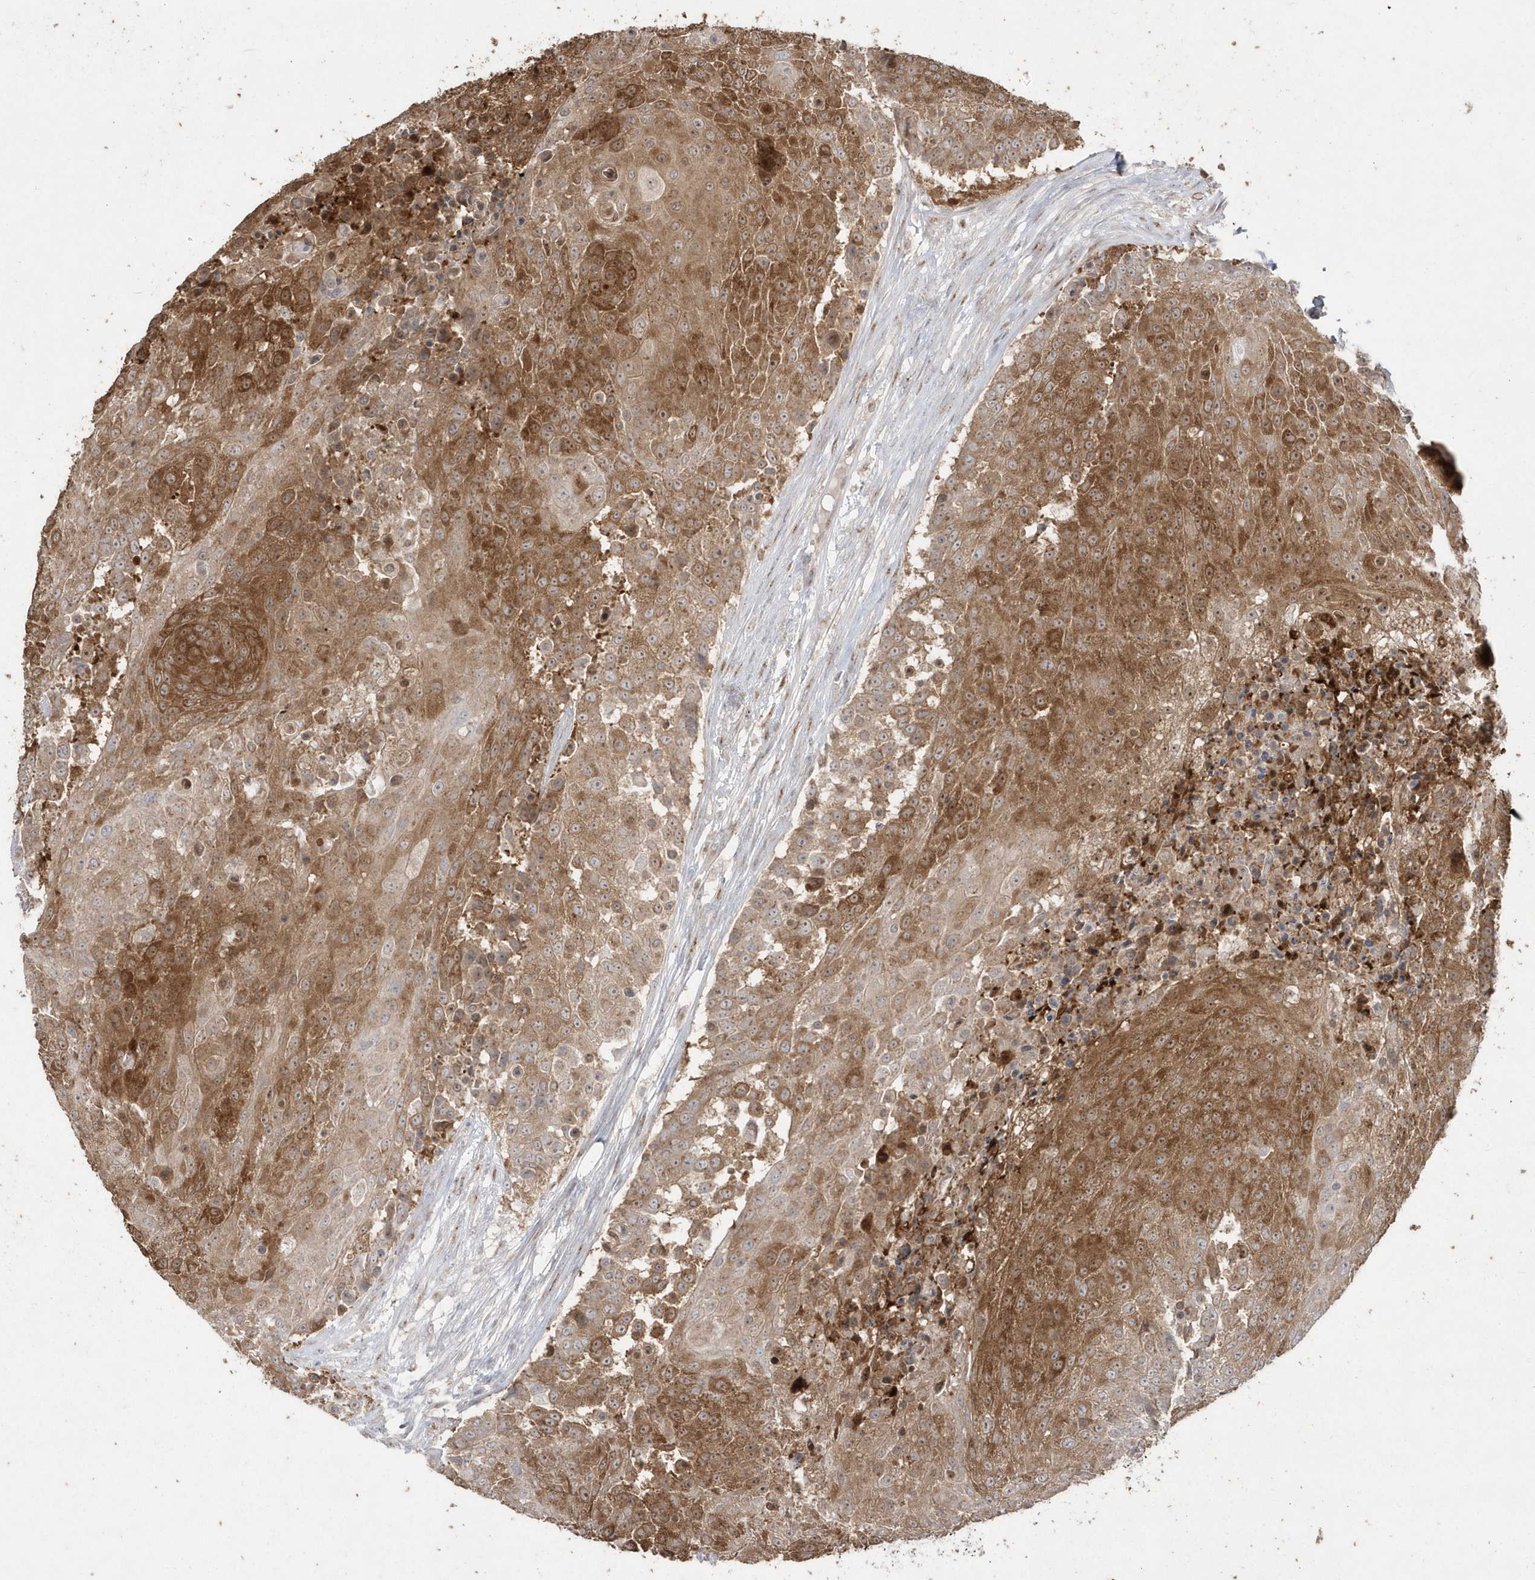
{"staining": {"intensity": "strong", "quantity": ">75%", "location": "cytoplasmic/membranous"}, "tissue": "urothelial cancer", "cell_type": "Tumor cells", "image_type": "cancer", "snomed": [{"axis": "morphology", "description": "Urothelial carcinoma, High grade"}, {"axis": "topography", "description": "Urinary bladder"}], "caption": "Brown immunohistochemical staining in human urothelial cancer exhibits strong cytoplasmic/membranous expression in about >75% of tumor cells.", "gene": "GEMIN6", "patient": {"sex": "female", "age": 63}}